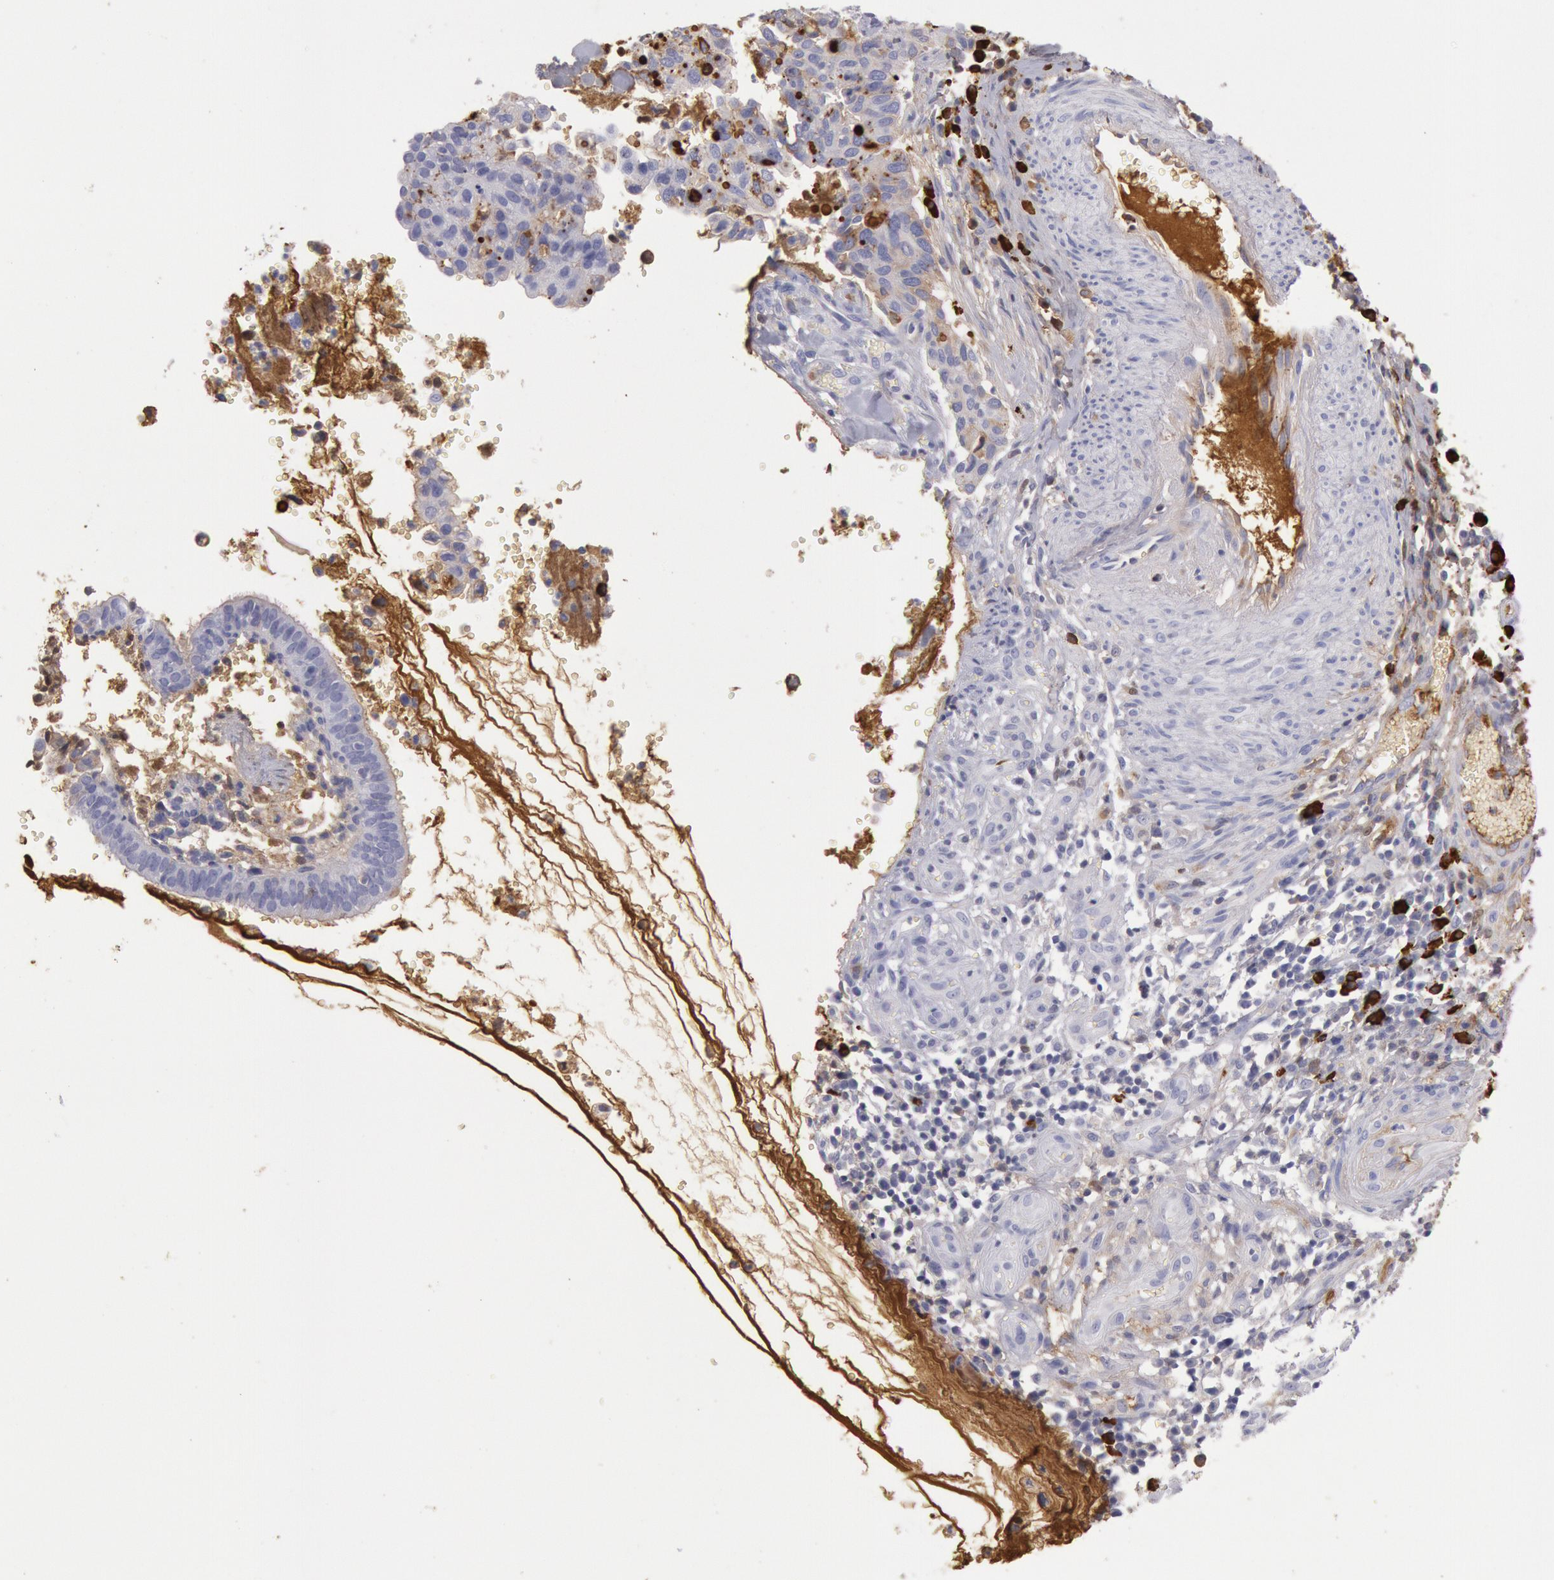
{"staining": {"intensity": "weak", "quantity": "25%-75%", "location": "cytoplasmic/membranous"}, "tissue": "cervical cancer", "cell_type": "Tumor cells", "image_type": "cancer", "snomed": [{"axis": "morphology", "description": "Normal tissue, NOS"}, {"axis": "morphology", "description": "Squamous cell carcinoma, NOS"}, {"axis": "topography", "description": "Cervix"}], "caption": "Protein expression analysis of cervical squamous cell carcinoma demonstrates weak cytoplasmic/membranous expression in about 25%-75% of tumor cells.", "gene": "IGHA1", "patient": {"sex": "female", "age": 45}}